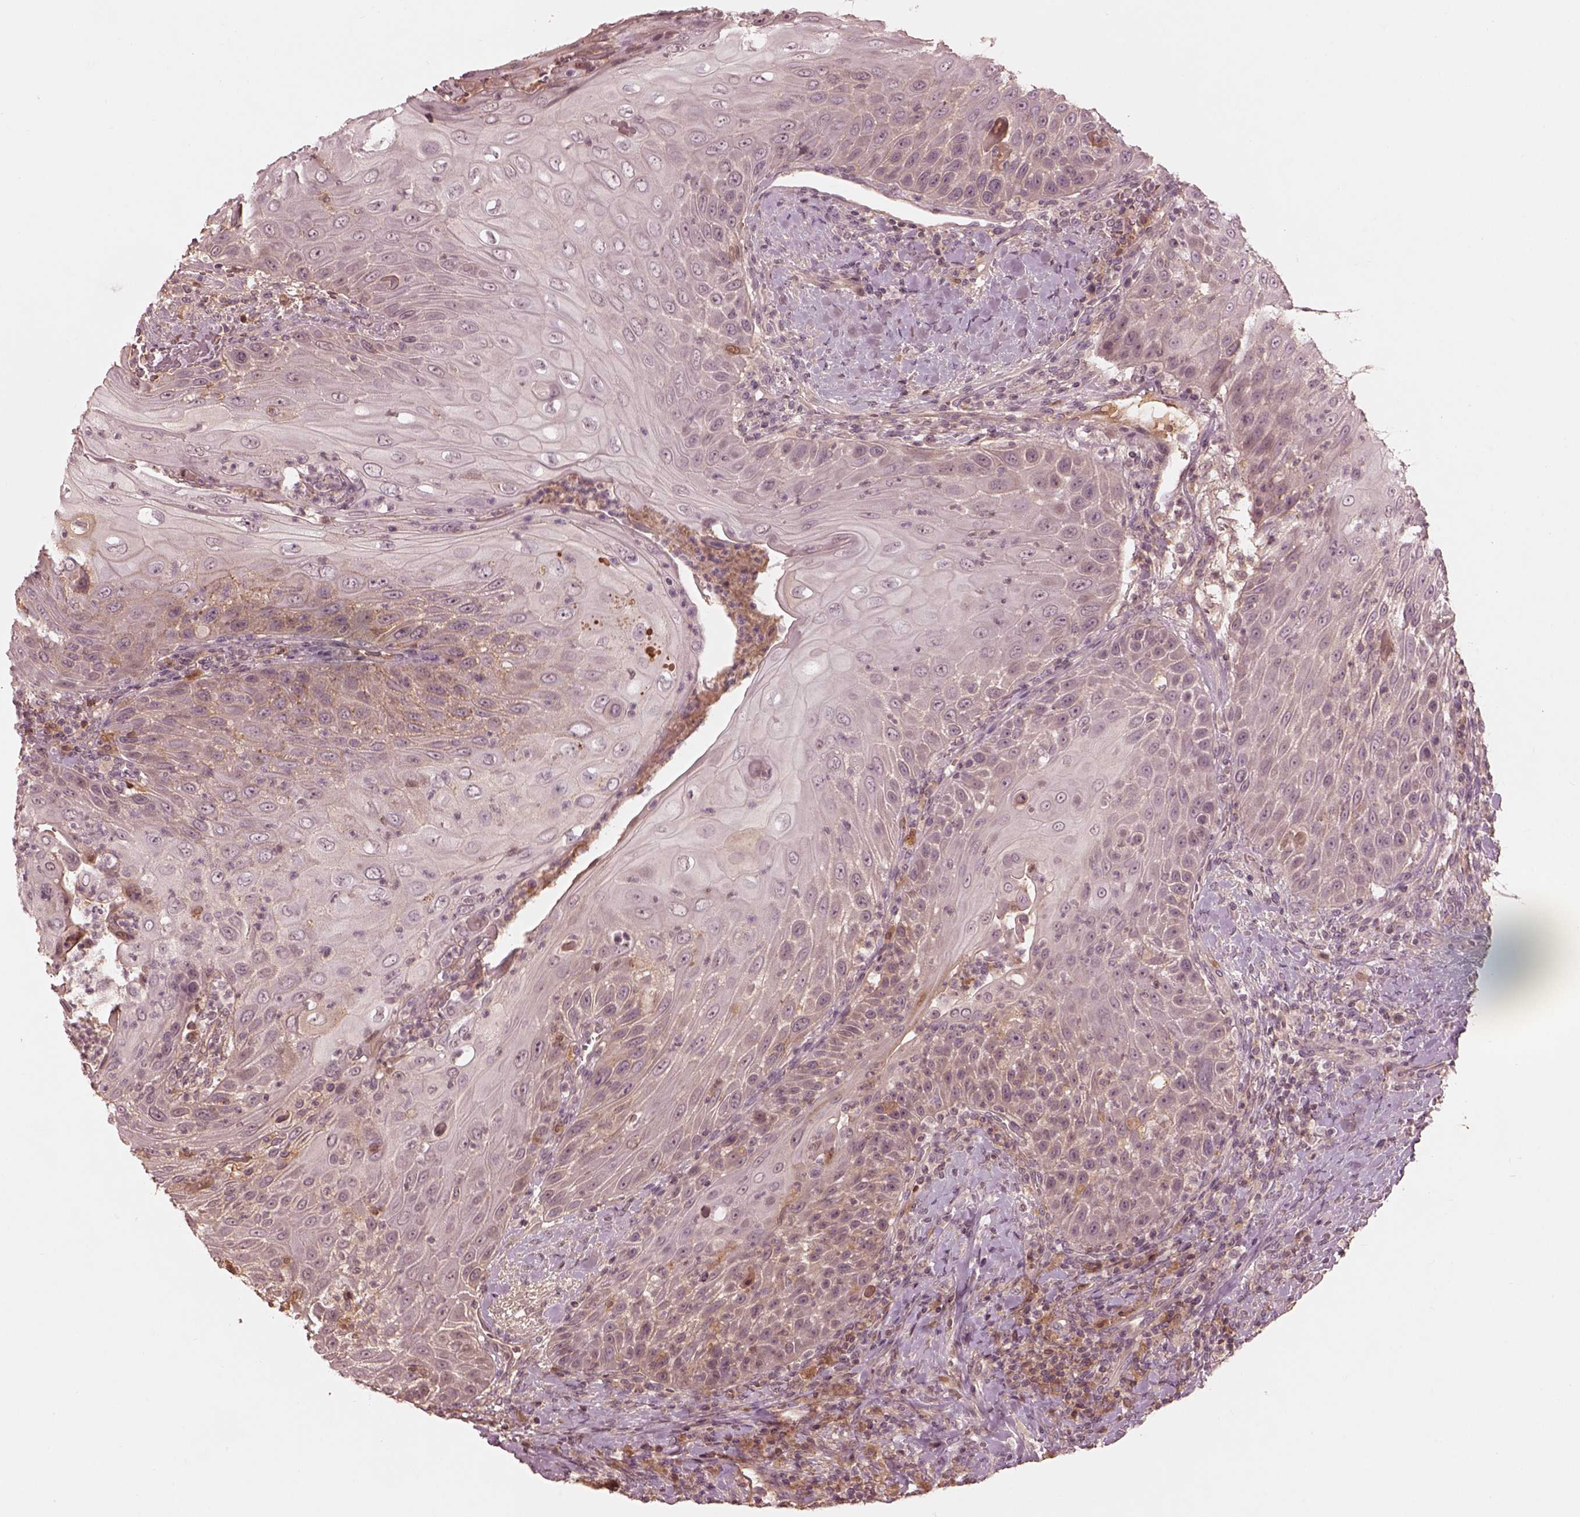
{"staining": {"intensity": "negative", "quantity": "none", "location": "none"}, "tissue": "head and neck cancer", "cell_type": "Tumor cells", "image_type": "cancer", "snomed": [{"axis": "morphology", "description": "Squamous cell carcinoma, NOS"}, {"axis": "topography", "description": "Head-Neck"}], "caption": "Head and neck squamous cell carcinoma was stained to show a protein in brown. There is no significant staining in tumor cells.", "gene": "TF", "patient": {"sex": "male", "age": 69}}